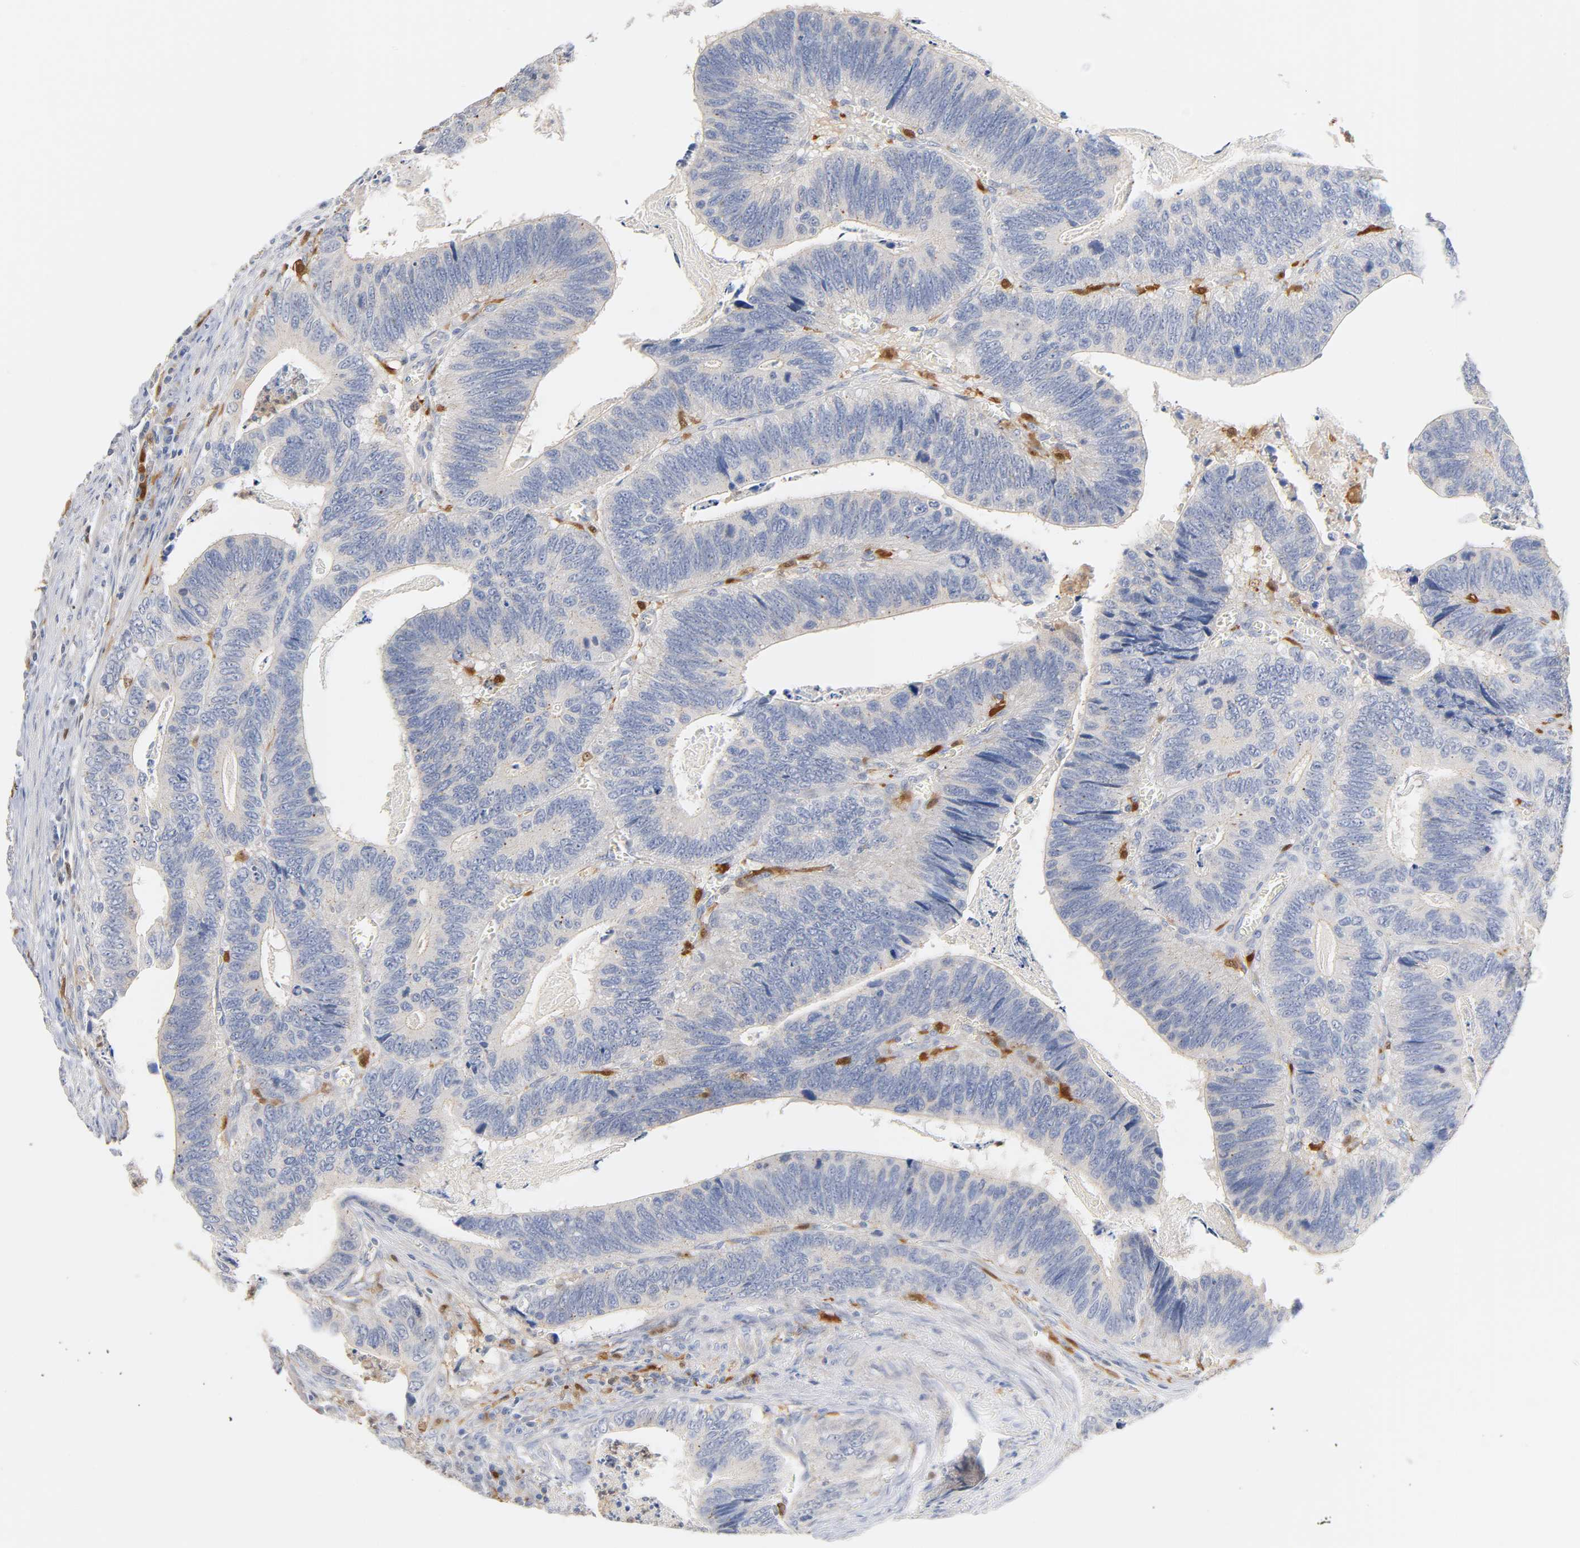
{"staining": {"intensity": "negative", "quantity": "none", "location": "none"}, "tissue": "colorectal cancer", "cell_type": "Tumor cells", "image_type": "cancer", "snomed": [{"axis": "morphology", "description": "Adenocarcinoma, NOS"}, {"axis": "topography", "description": "Colon"}], "caption": "There is no significant expression in tumor cells of colorectal cancer. Nuclei are stained in blue.", "gene": "IL18", "patient": {"sex": "male", "age": 72}}